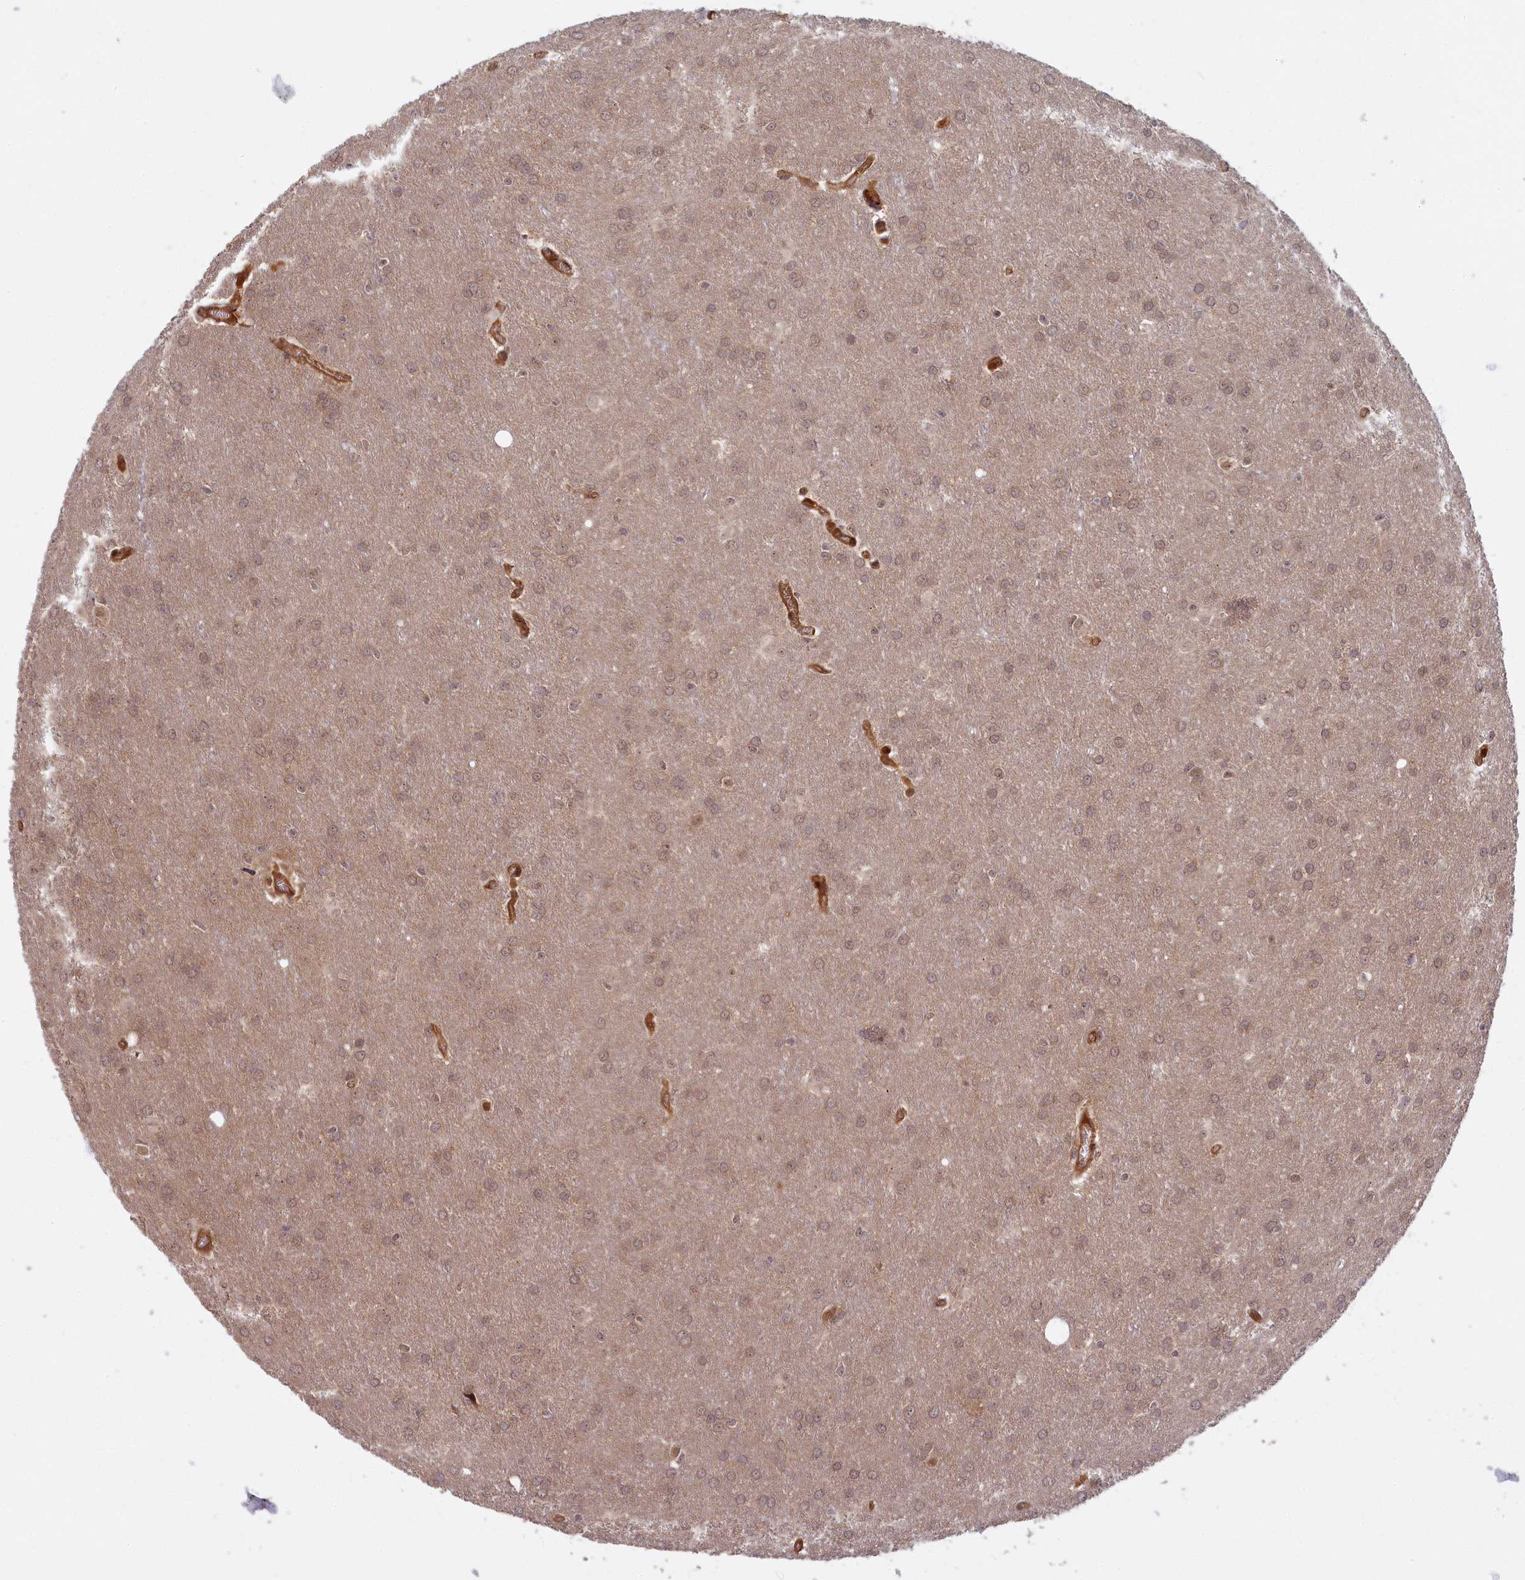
{"staining": {"intensity": "weak", "quantity": "25%-75%", "location": "nuclear"}, "tissue": "glioma", "cell_type": "Tumor cells", "image_type": "cancer", "snomed": [{"axis": "morphology", "description": "Glioma, malignant, Low grade"}, {"axis": "topography", "description": "Brain"}], "caption": "Brown immunohistochemical staining in low-grade glioma (malignant) reveals weak nuclear staining in about 25%-75% of tumor cells.", "gene": "SNRK", "patient": {"sex": "female", "age": 32}}